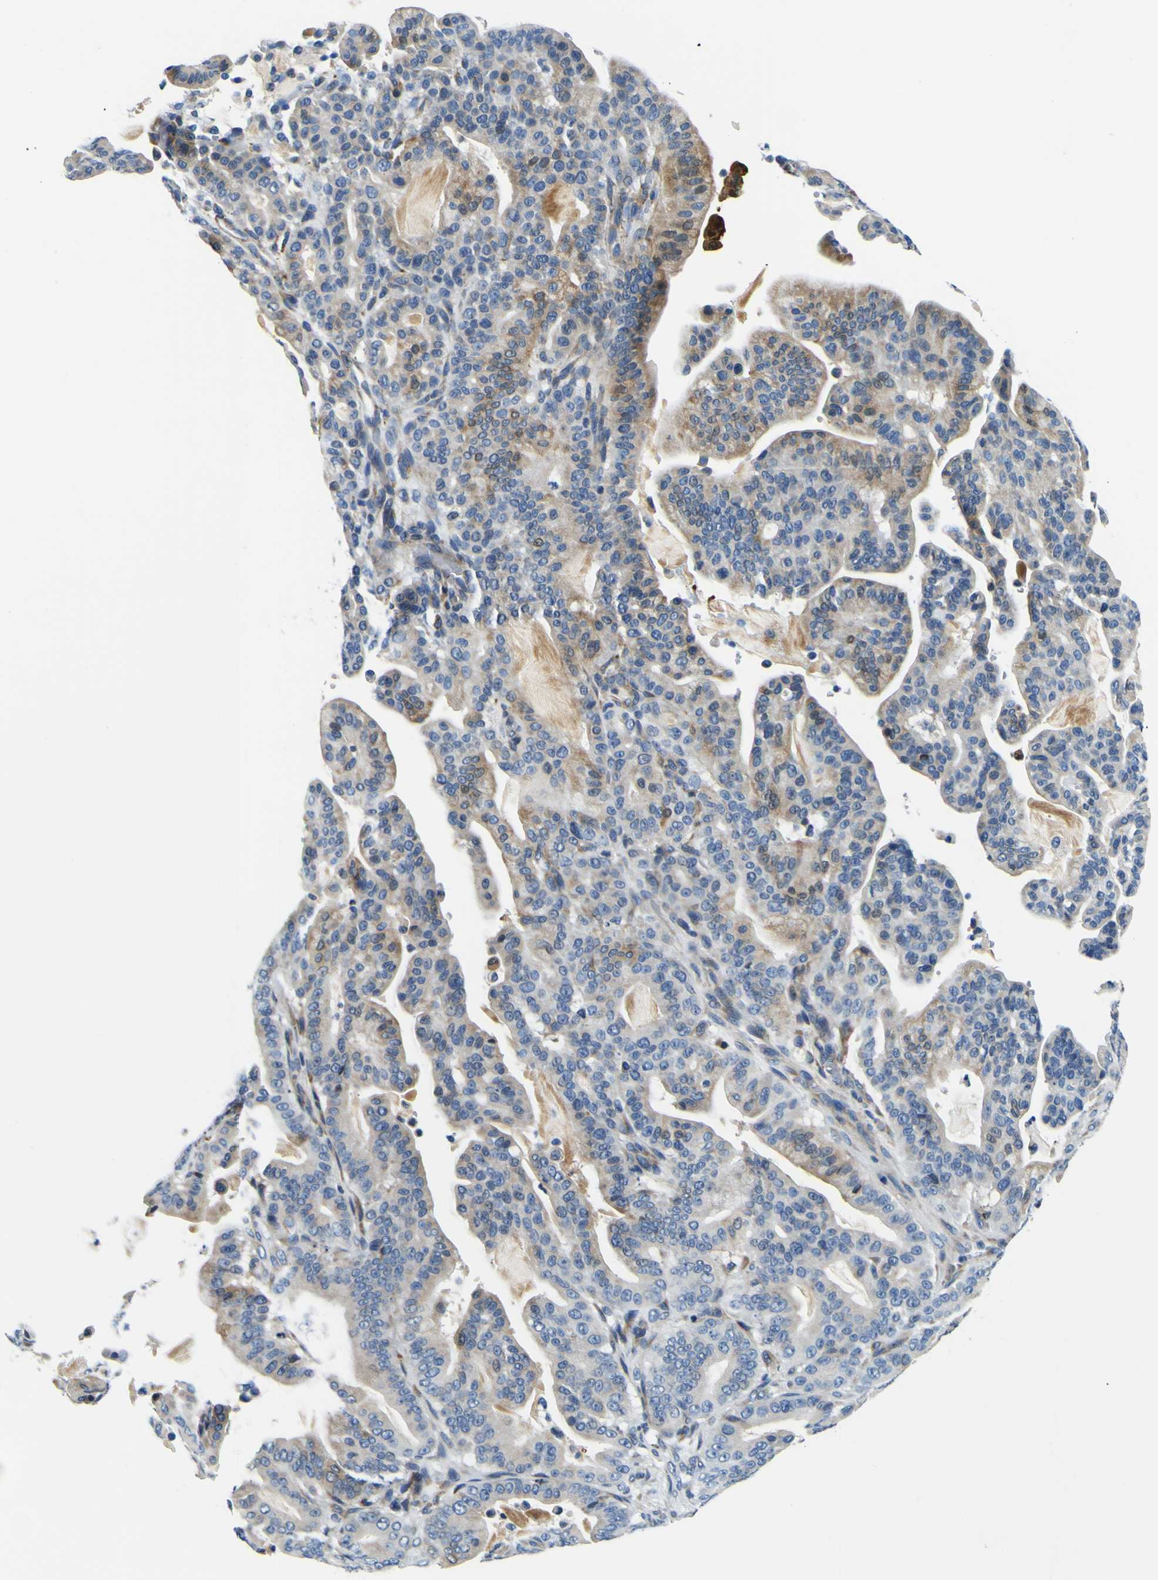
{"staining": {"intensity": "weak", "quantity": "<25%", "location": "cytoplasmic/membranous"}, "tissue": "pancreatic cancer", "cell_type": "Tumor cells", "image_type": "cancer", "snomed": [{"axis": "morphology", "description": "Adenocarcinoma, NOS"}, {"axis": "topography", "description": "Pancreas"}], "caption": "Tumor cells are negative for protein expression in human pancreatic cancer (adenocarcinoma).", "gene": "NLRP3", "patient": {"sex": "male", "age": 63}}